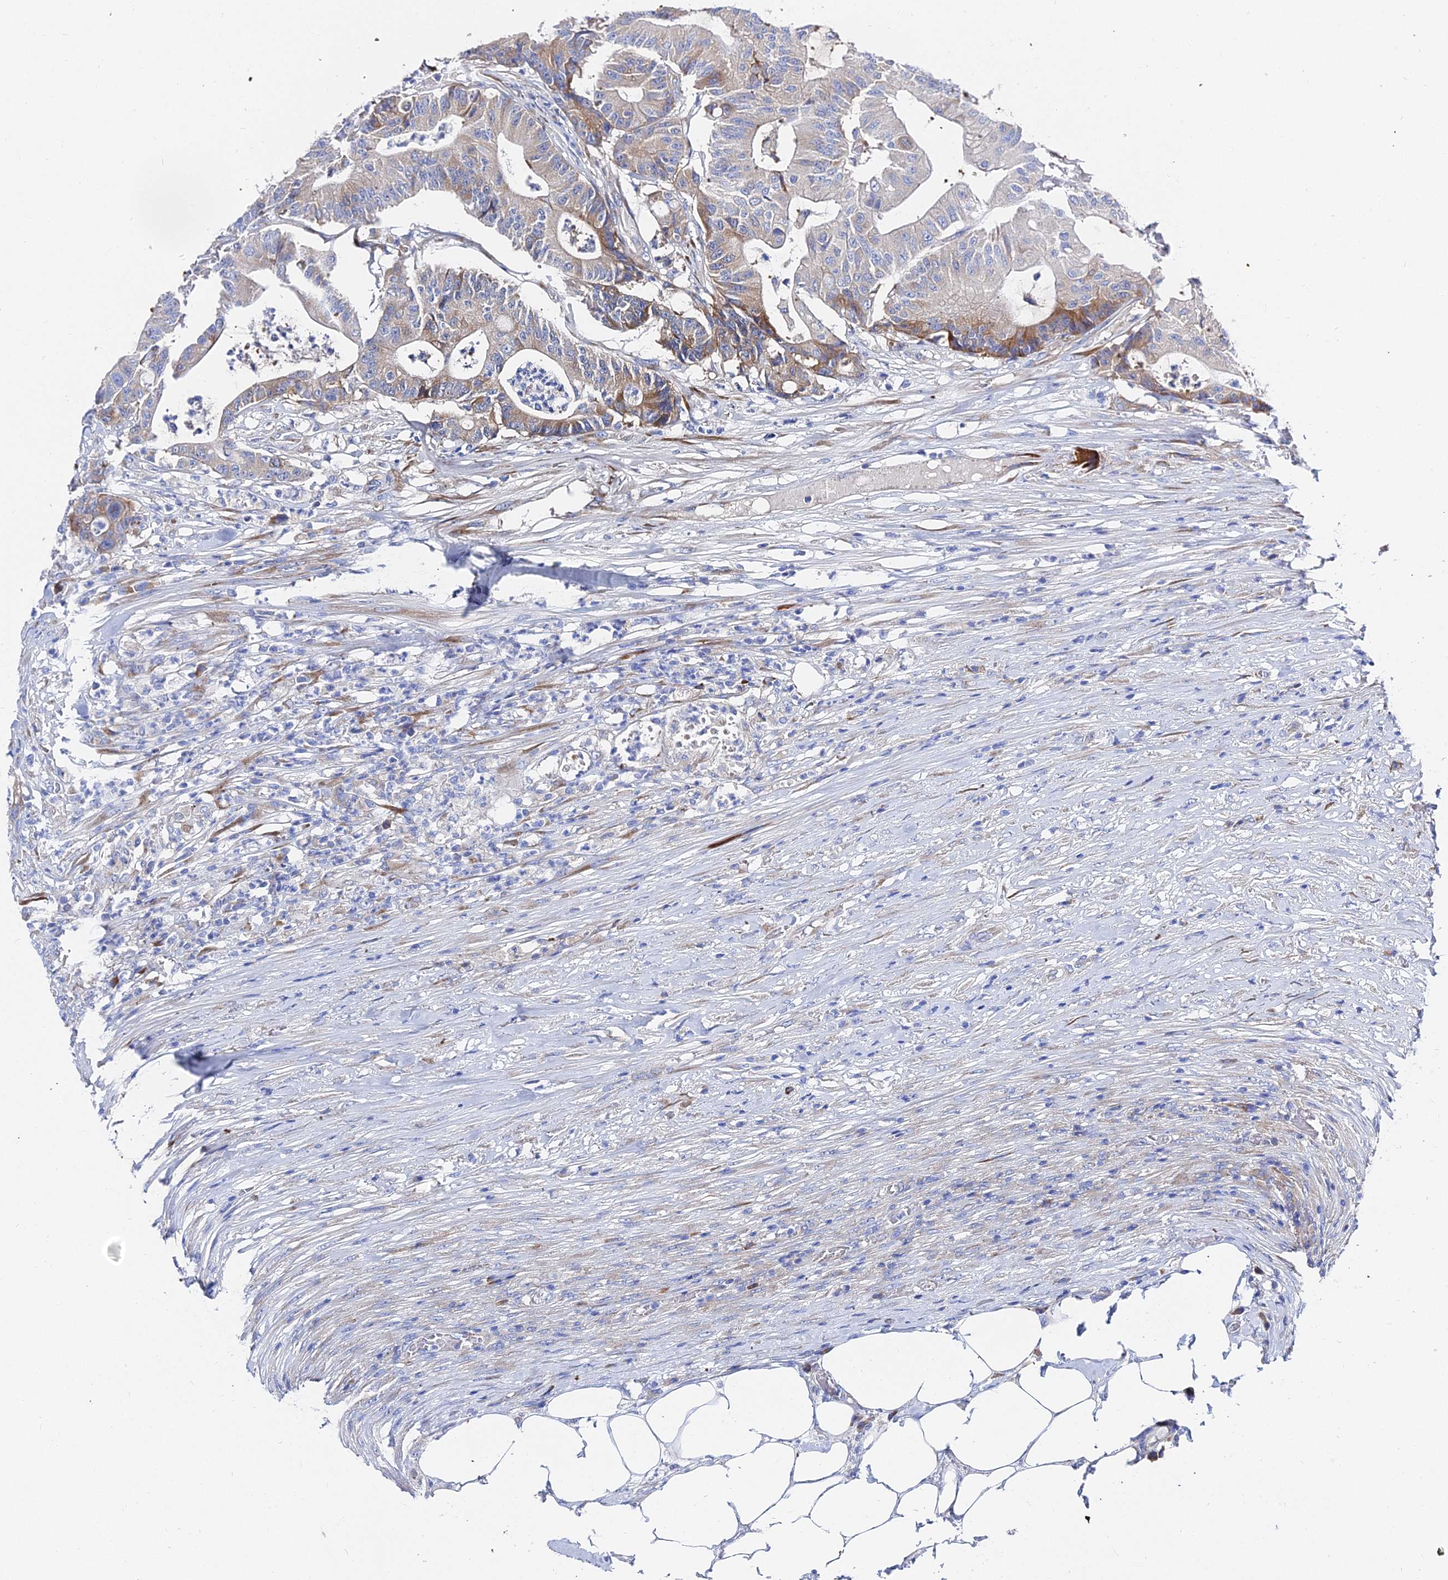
{"staining": {"intensity": "moderate", "quantity": "<25%", "location": "cytoplasmic/membranous"}, "tissue": "colorectal cancer", "cell_type": "Tumor cells", "image_type": "cancer", "snomed": [{"axis": "morphology", "description": "Adenocarcinoma, NOS"}, {"axis": "topography", "description": "Colon"}], "caption": "Immunohistochemical staining of human adenocarcinoma (colorectal) demonstrates low levels of moderate cytoplasmic/membranous protein positivity in about <25% of tumor cells.", "gene": "PTTG1", "patient": {"sex": "female", "age": 84}}